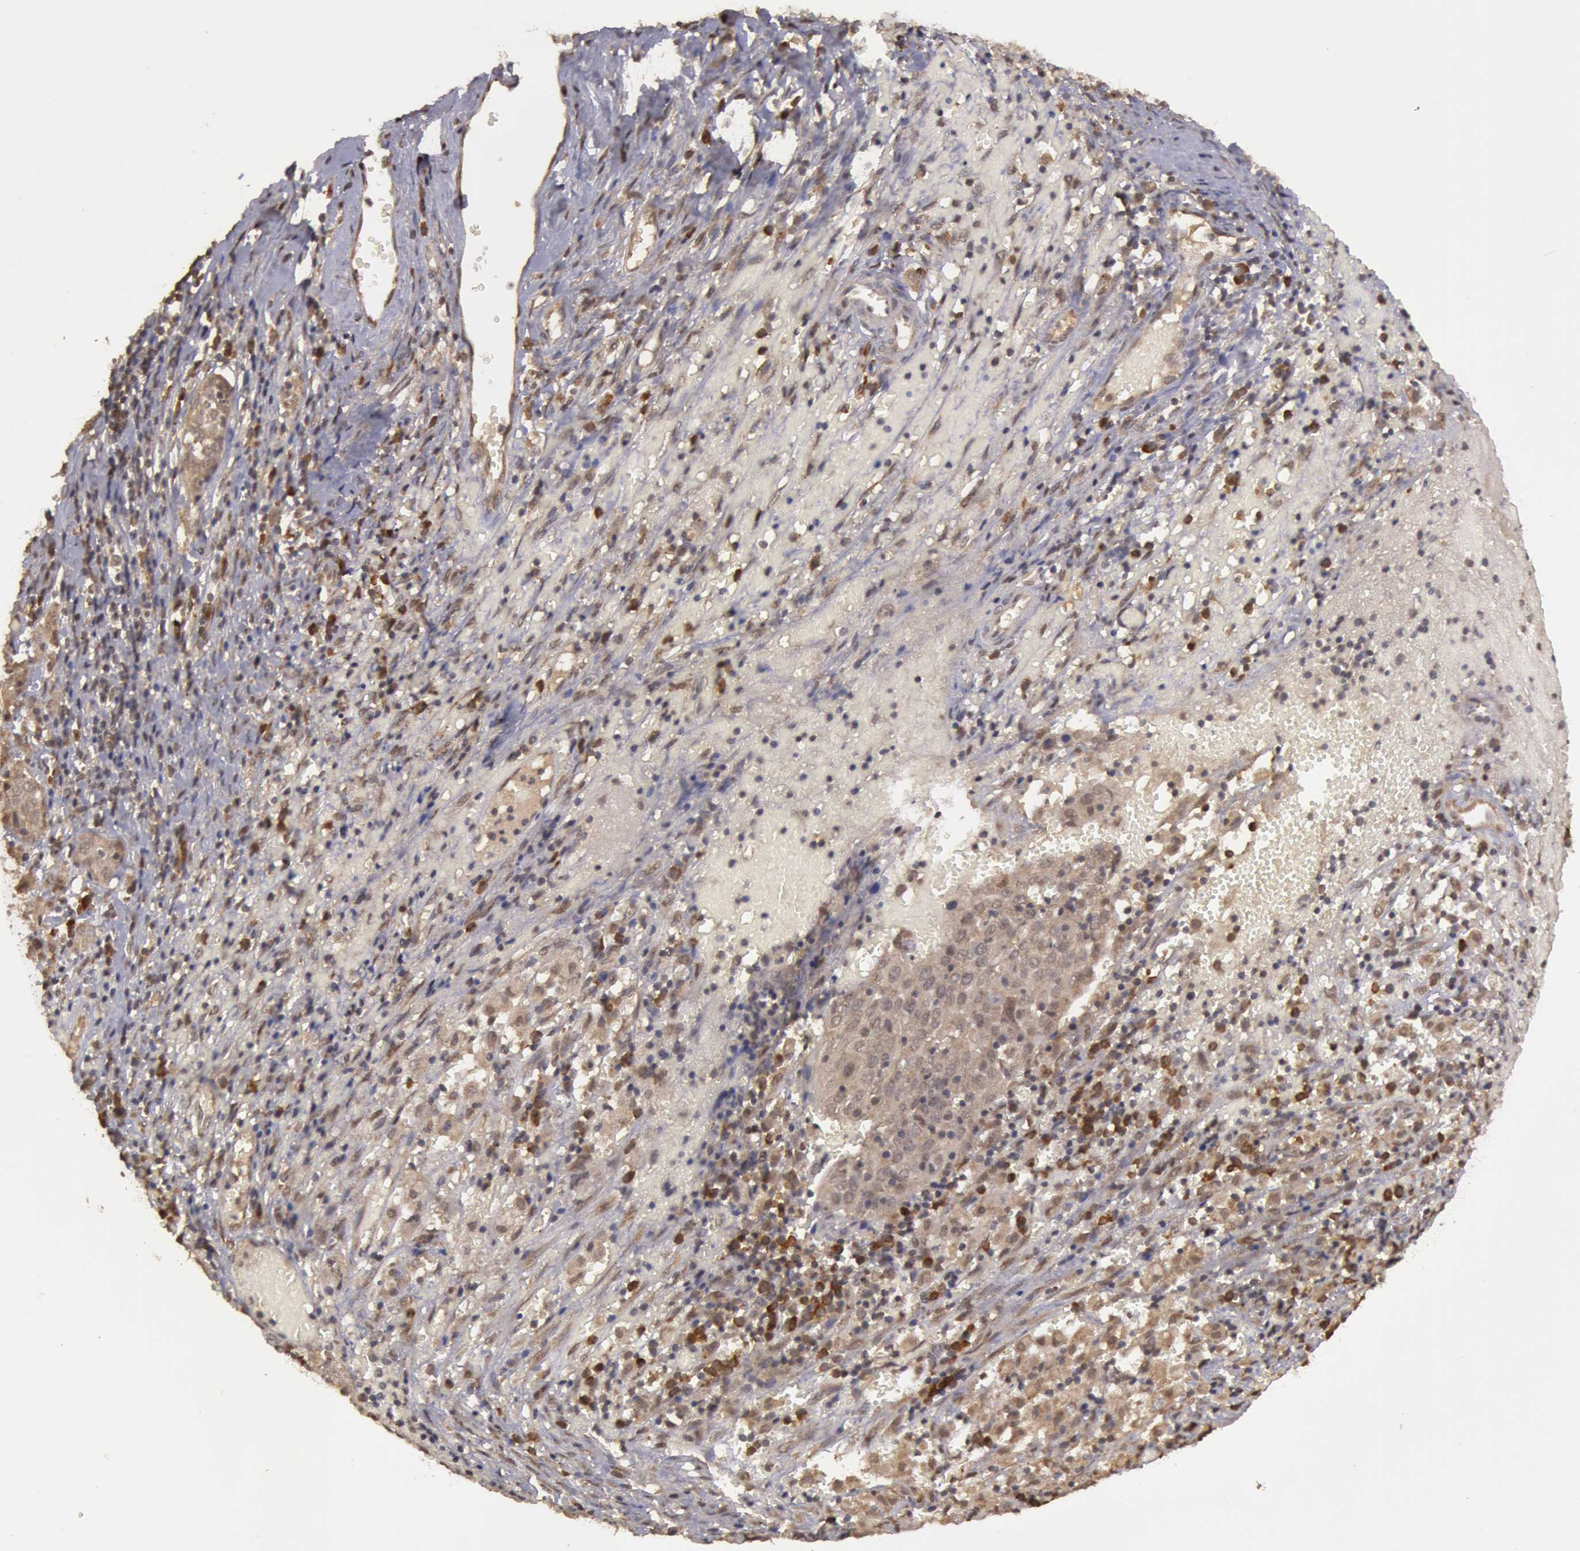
{"staining": {"intensity": "weak", "quantity": ">75%", "location": "cytoplasmic/membranous"}, "tissue": "cervical cancer", "cell_type": "Tumor cells", "image_type": "cancer", "snomed": [{"axis": "morphology", "description": "Normal tissue, NOS"}, {"axis": "morphology", "description": "Squamous cell carcinoma, NOS"}, {"axis": "topography", "description": "Cervix"}], "caption": "The immunohistochemical stain shows weak cytoplasmic/membranous expression in tumor cells of cervical cancer tissue.", "gene": "GLIS1", "patient": {"sex": "female", "age": 67}}